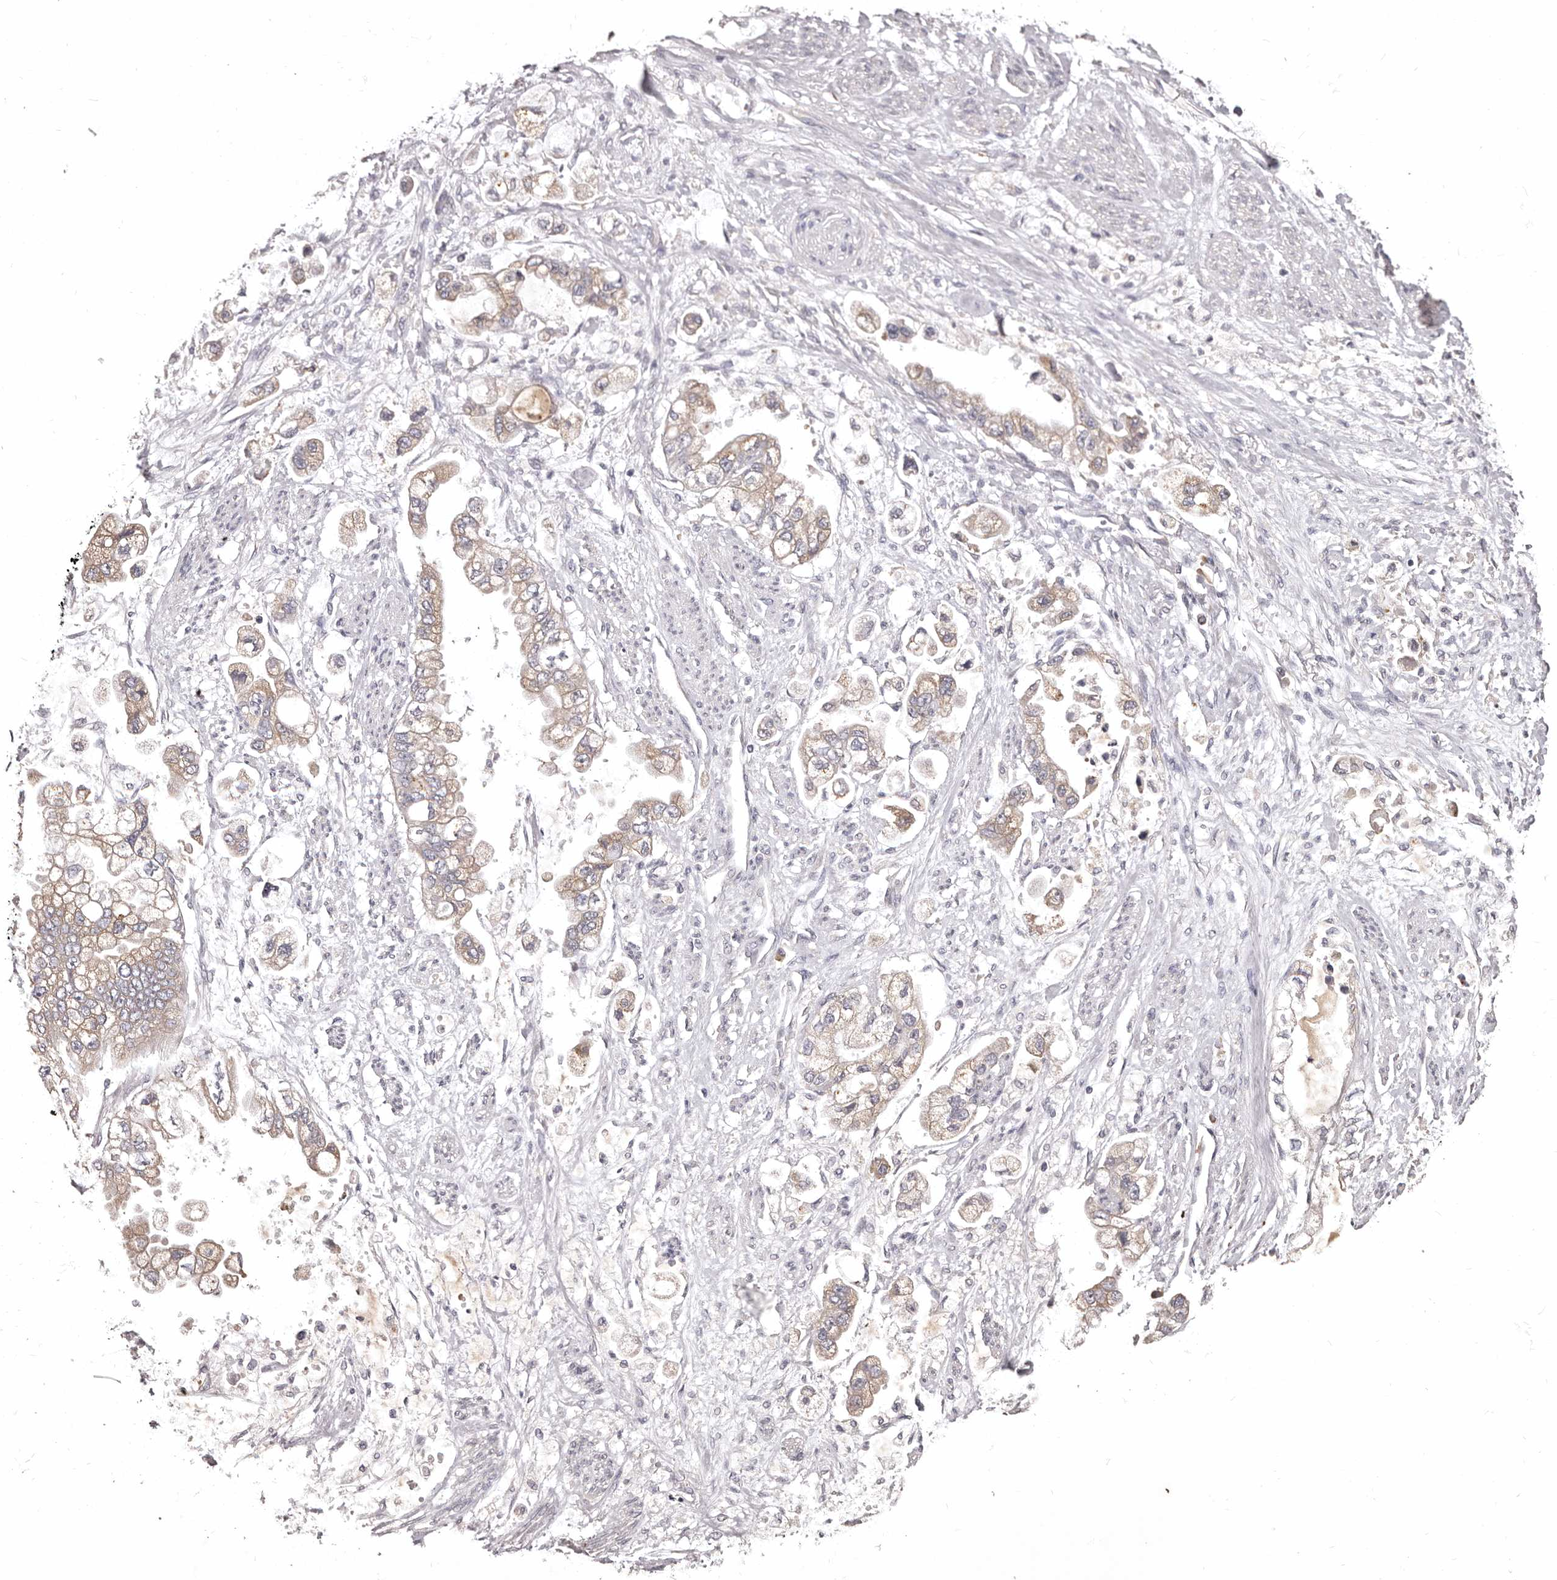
{"staining": {"intensity": "weak", "quantity": ">75%", "location": "cytoplasmic/membranous"}, "tissue": "stomach cancer", "cell_type": "Tumor cells", "image_type": "cancer", "snomed": [{"axis": "morphology", "description": "Adenocarcinoma, NOS"}, {"axis": "topography", "description": "Stomach"}], "caption": "A histopathology image of stomach cancer stained for a protein exhibits weak cytoplasmic/membranous brown staining in tumor cells.", "gene": "ETNK1", "patient": {"sex": "male", "age": 62}}